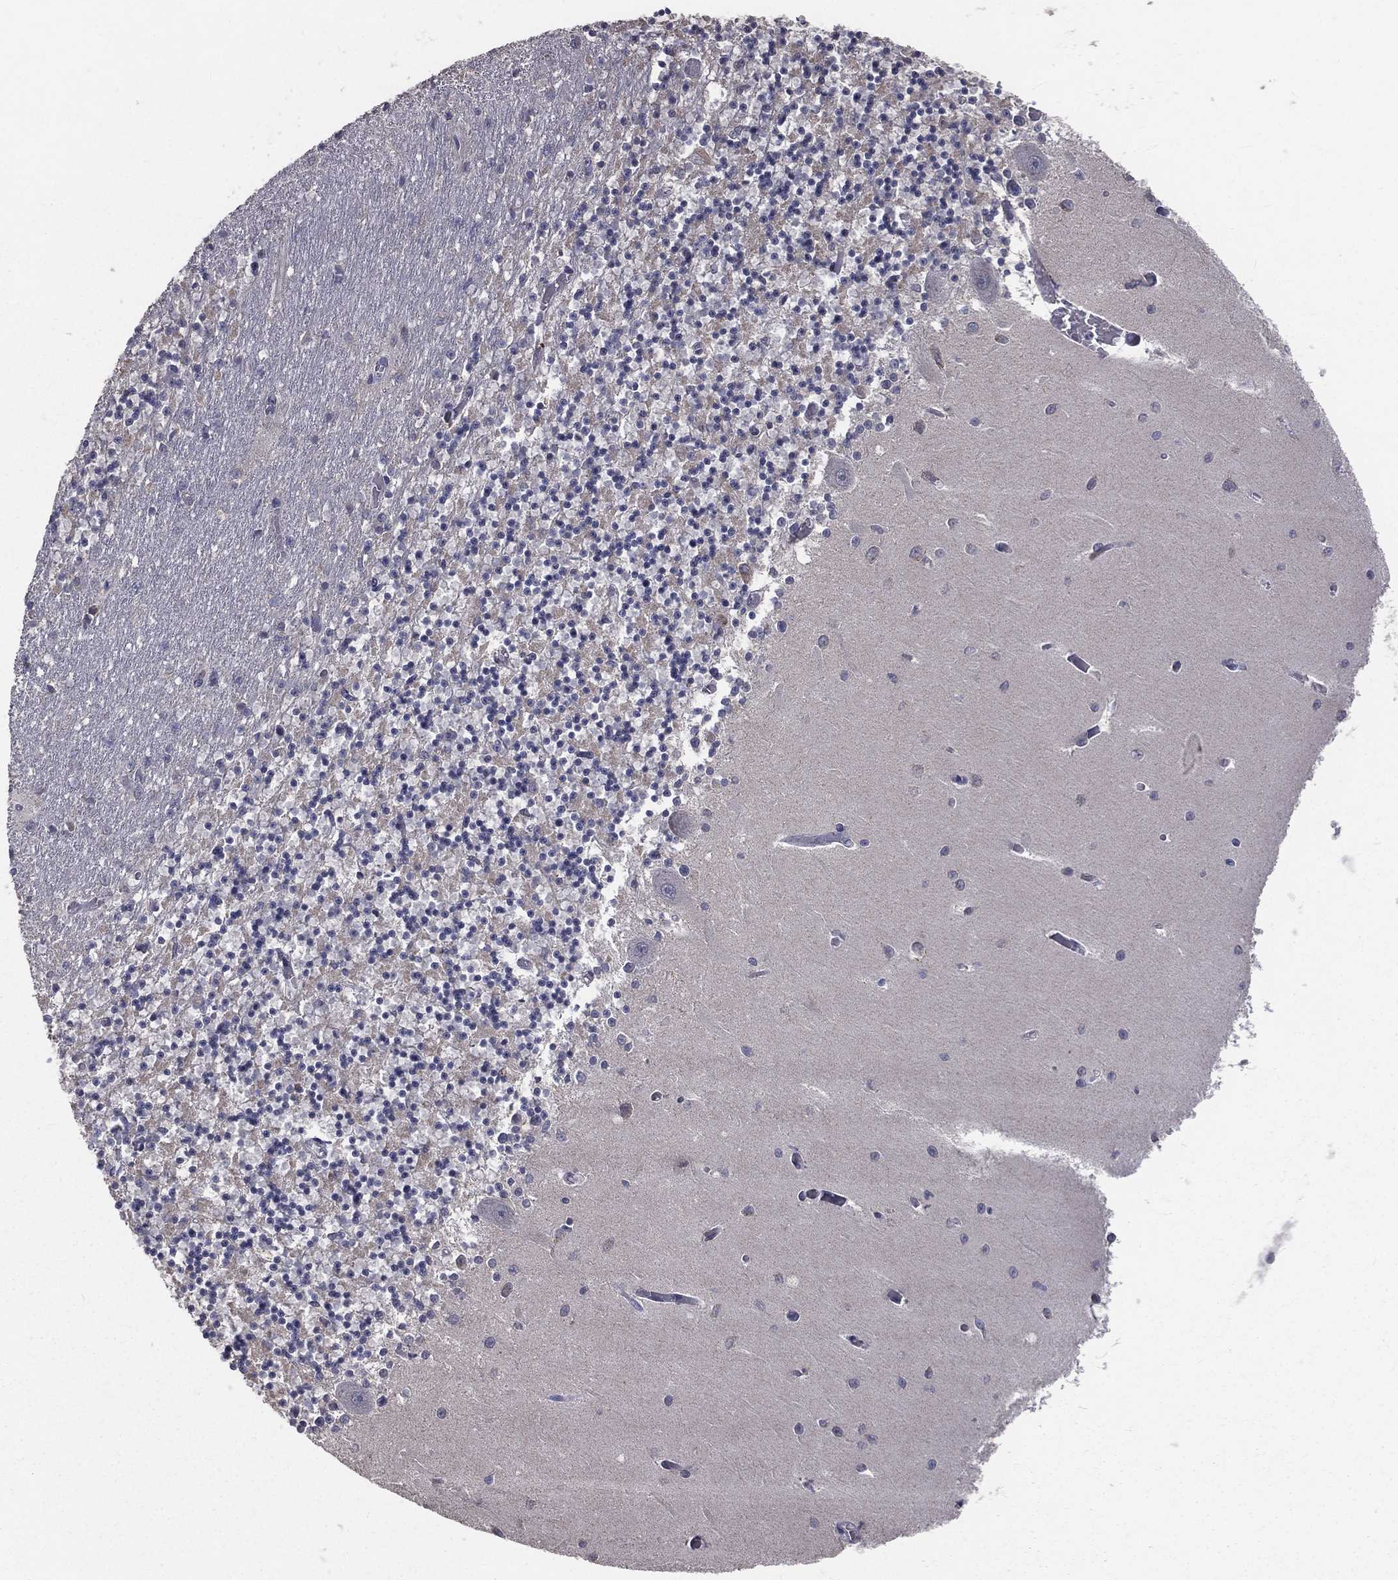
{"staining": {"intensity": "negative", "quantity": "none", "location": "none"}, "tissue": "cerebellum", "cell_type": "Cells in granular layer", "image_type": "normal", "snomed": [{"axis": "morphology", "description": "Normal tissue, NOS"}, {"axis": "topography", "description": "Cerebellum"}], "caption": "High magnification brightfield microscopy of benign cerebellum stained with DAB (brown) and counterstained with hematoxylin (blue): cells in granular layer show no significant positivity.", "gene": "MRPL46", "patient": {"sex": "female", "age": 64}}